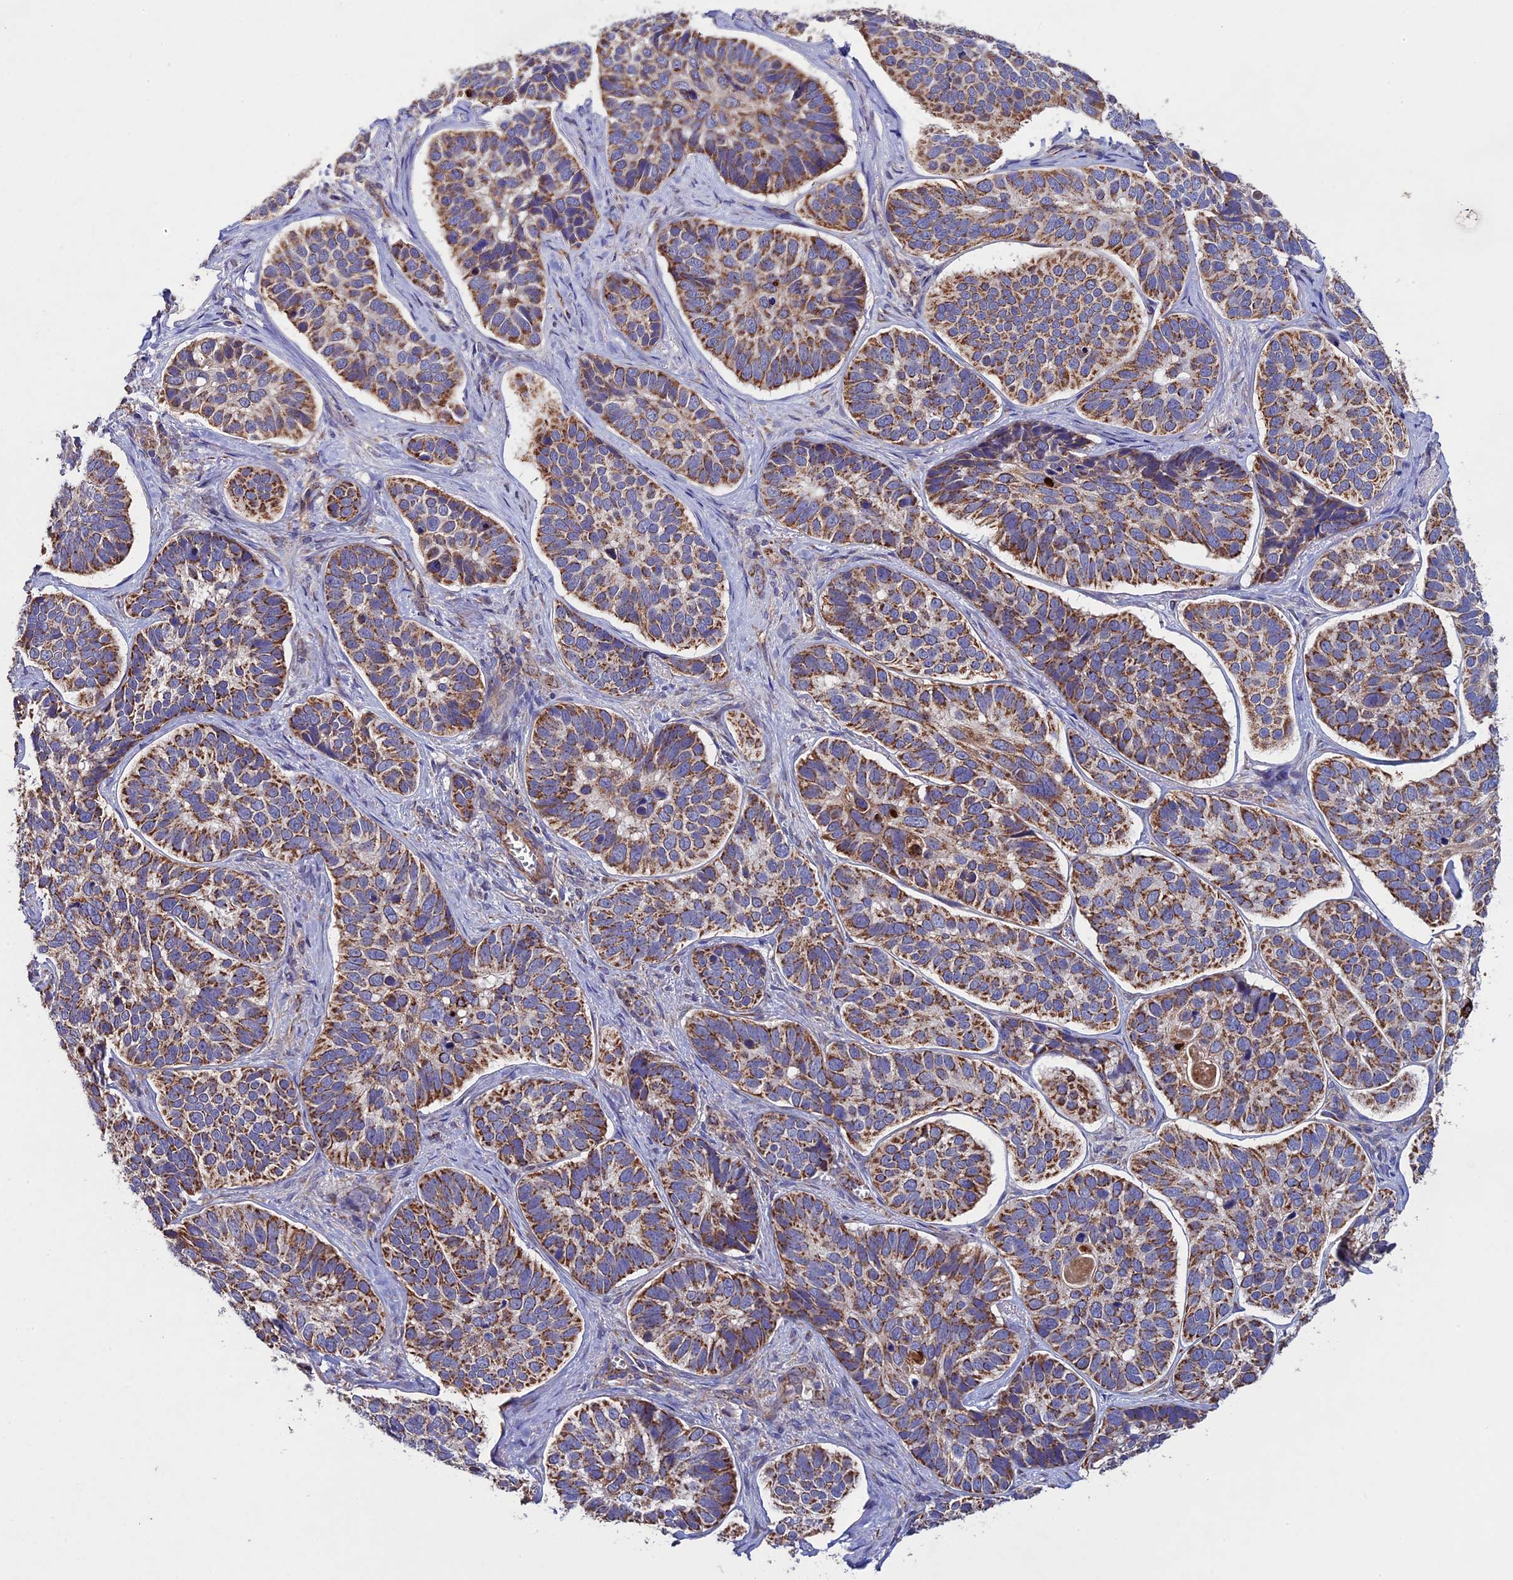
{"staining": {"intensity": "moderate", "quantity": ">75%", "location": "cytoplasmic/membranous"}, "tissue": "skin cancer", "cell_type": "Tumor cells", "image_type": "cancer", "snomed": [{"axis": "morphology", "description": "Basal cell carcinoma"}, {"axis": "topography", "description": "Skin"}], "caption": "Immunohistochemistry (IHC) (DAB) staining of skin basal cell carcinoma exhibits moderate cytoplasmic/membranous protein staining in approximately >75% of tumor cells.", "gene": "RNF17", "patient": {"sex": "male", "age": 62}}